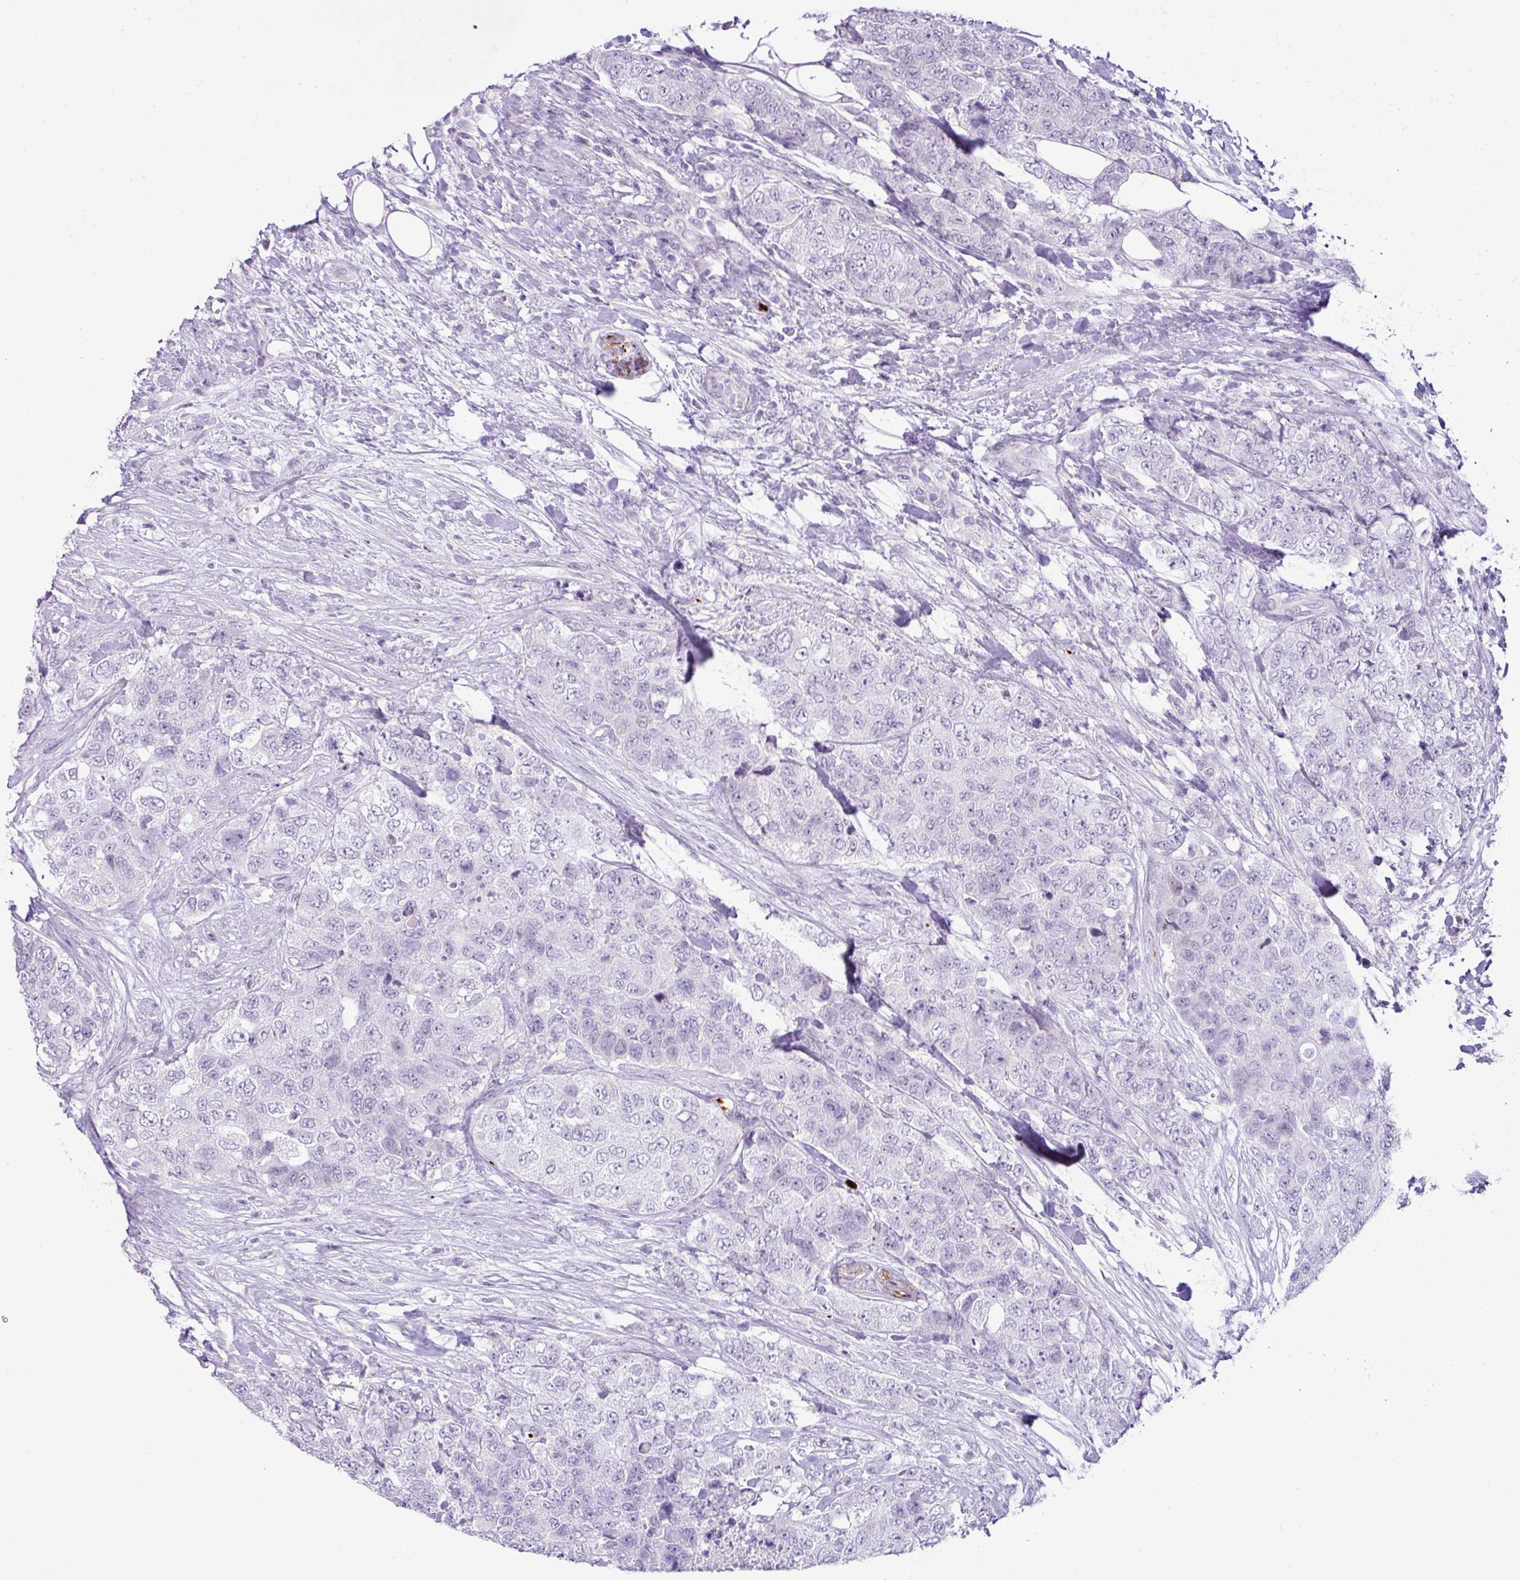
{"staining": {"intensity": "negative", "quantity": "none", "location": "none"}, "tissue": "urothelial cancer", "cell_type": "Tumor cells", "image_type": "cancer", "snomed": [{"axis": "morphology", "description": "Urothelial carcinoma, High grade"}, {"axis": "topography", "description": "Urinary bladder"}], "caption": "Tumor cells are negative for protein expression in human urothelial carcinoma (high-grade).", "gene": "CMTM5", "patient": {"sex": "female", "age": 78}}